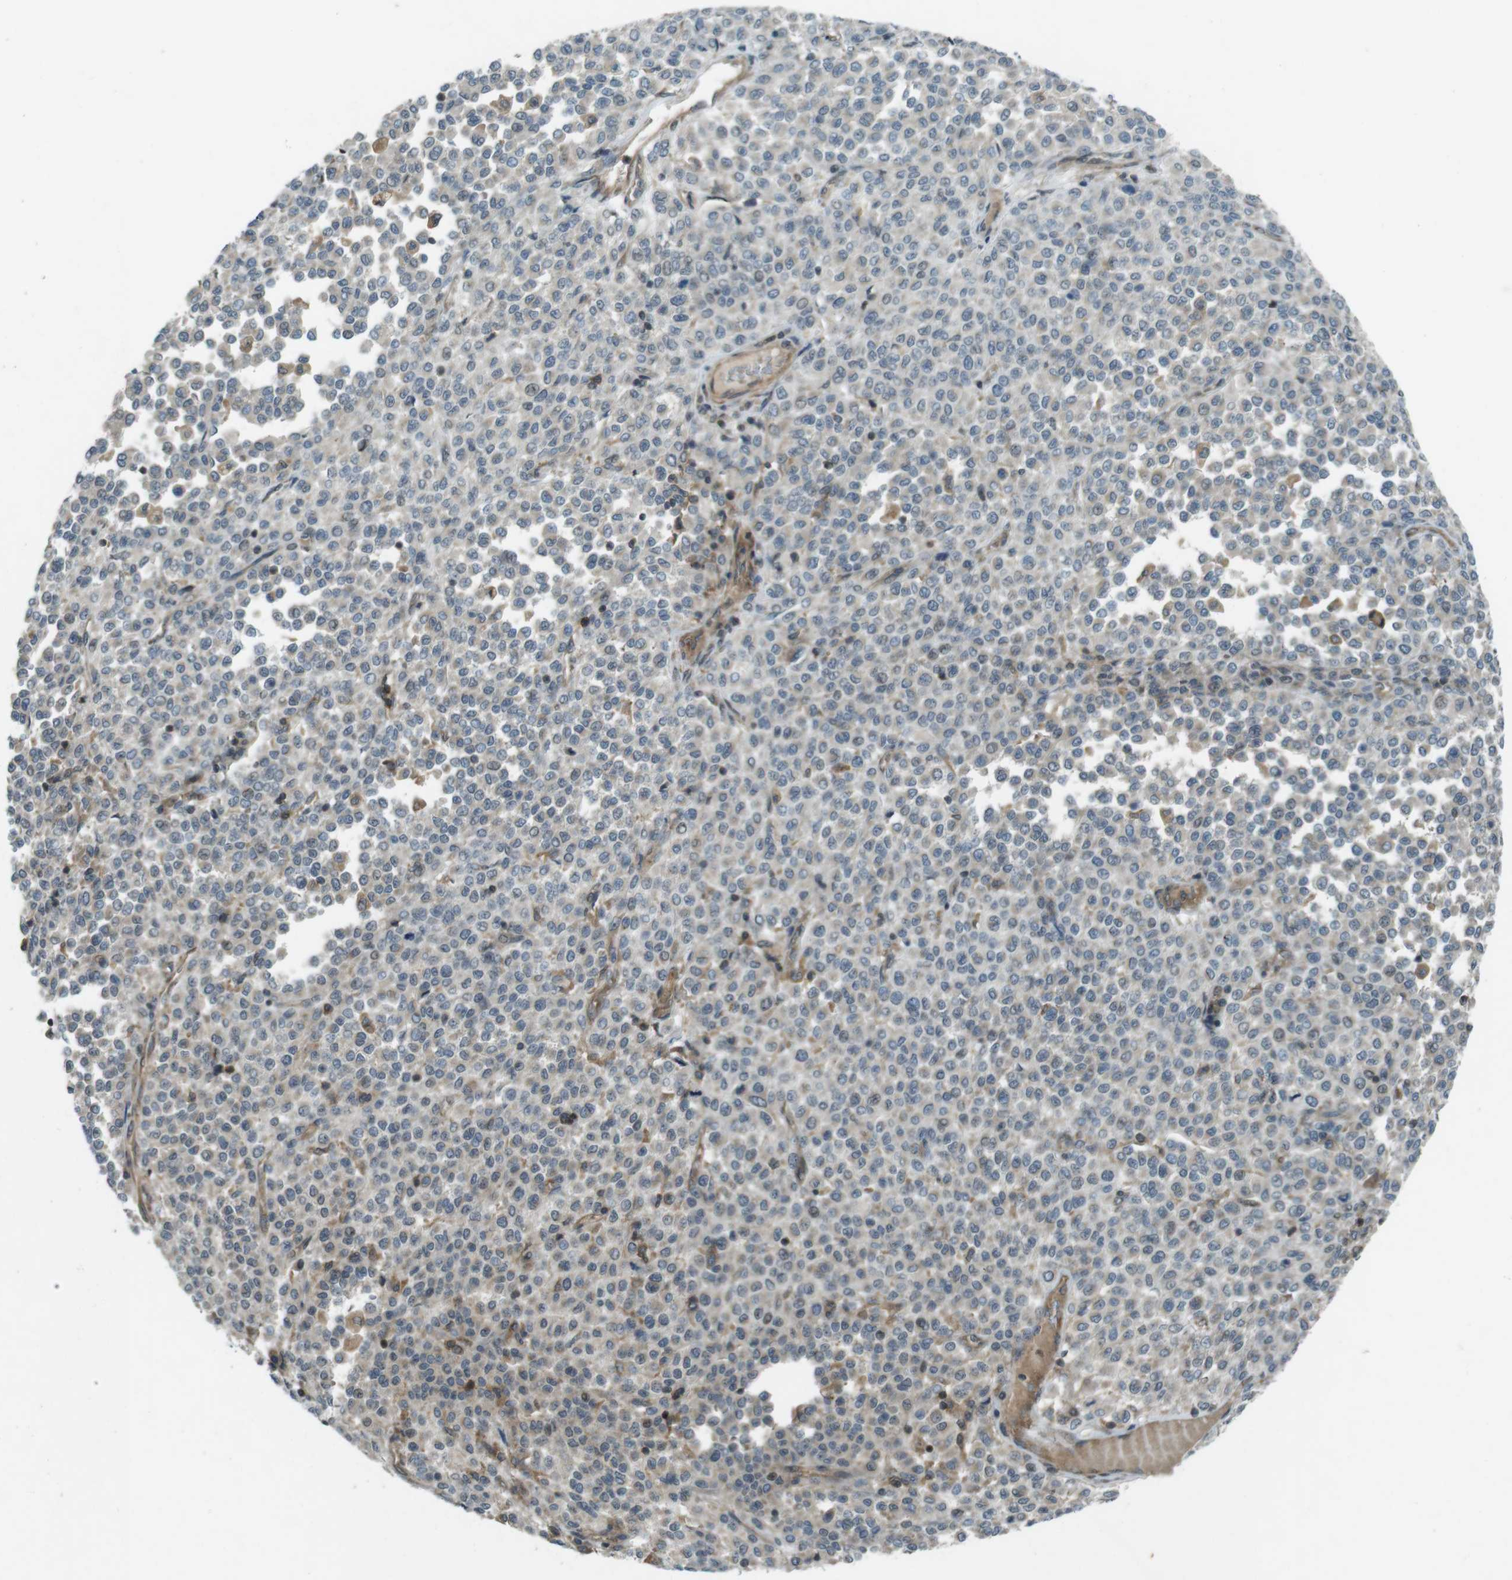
{"staining": {"intensity": "negative", "quantity": "none", "location": "none"}, "tissue": "melanoma", "cell_type": "Tumor cells", "image_type": "cancer", "snomed": [{"axis": "morphology", "description": "Malignant melanoma, Metastatic site"}, {"axis": "topography", "description": "Pancreas"}], "caption": "Immunohistochemistry of melanoma displays no positivity in tumor cells.", "gene": "ZYX", "patient": {"sex": "female", "age": 30}}